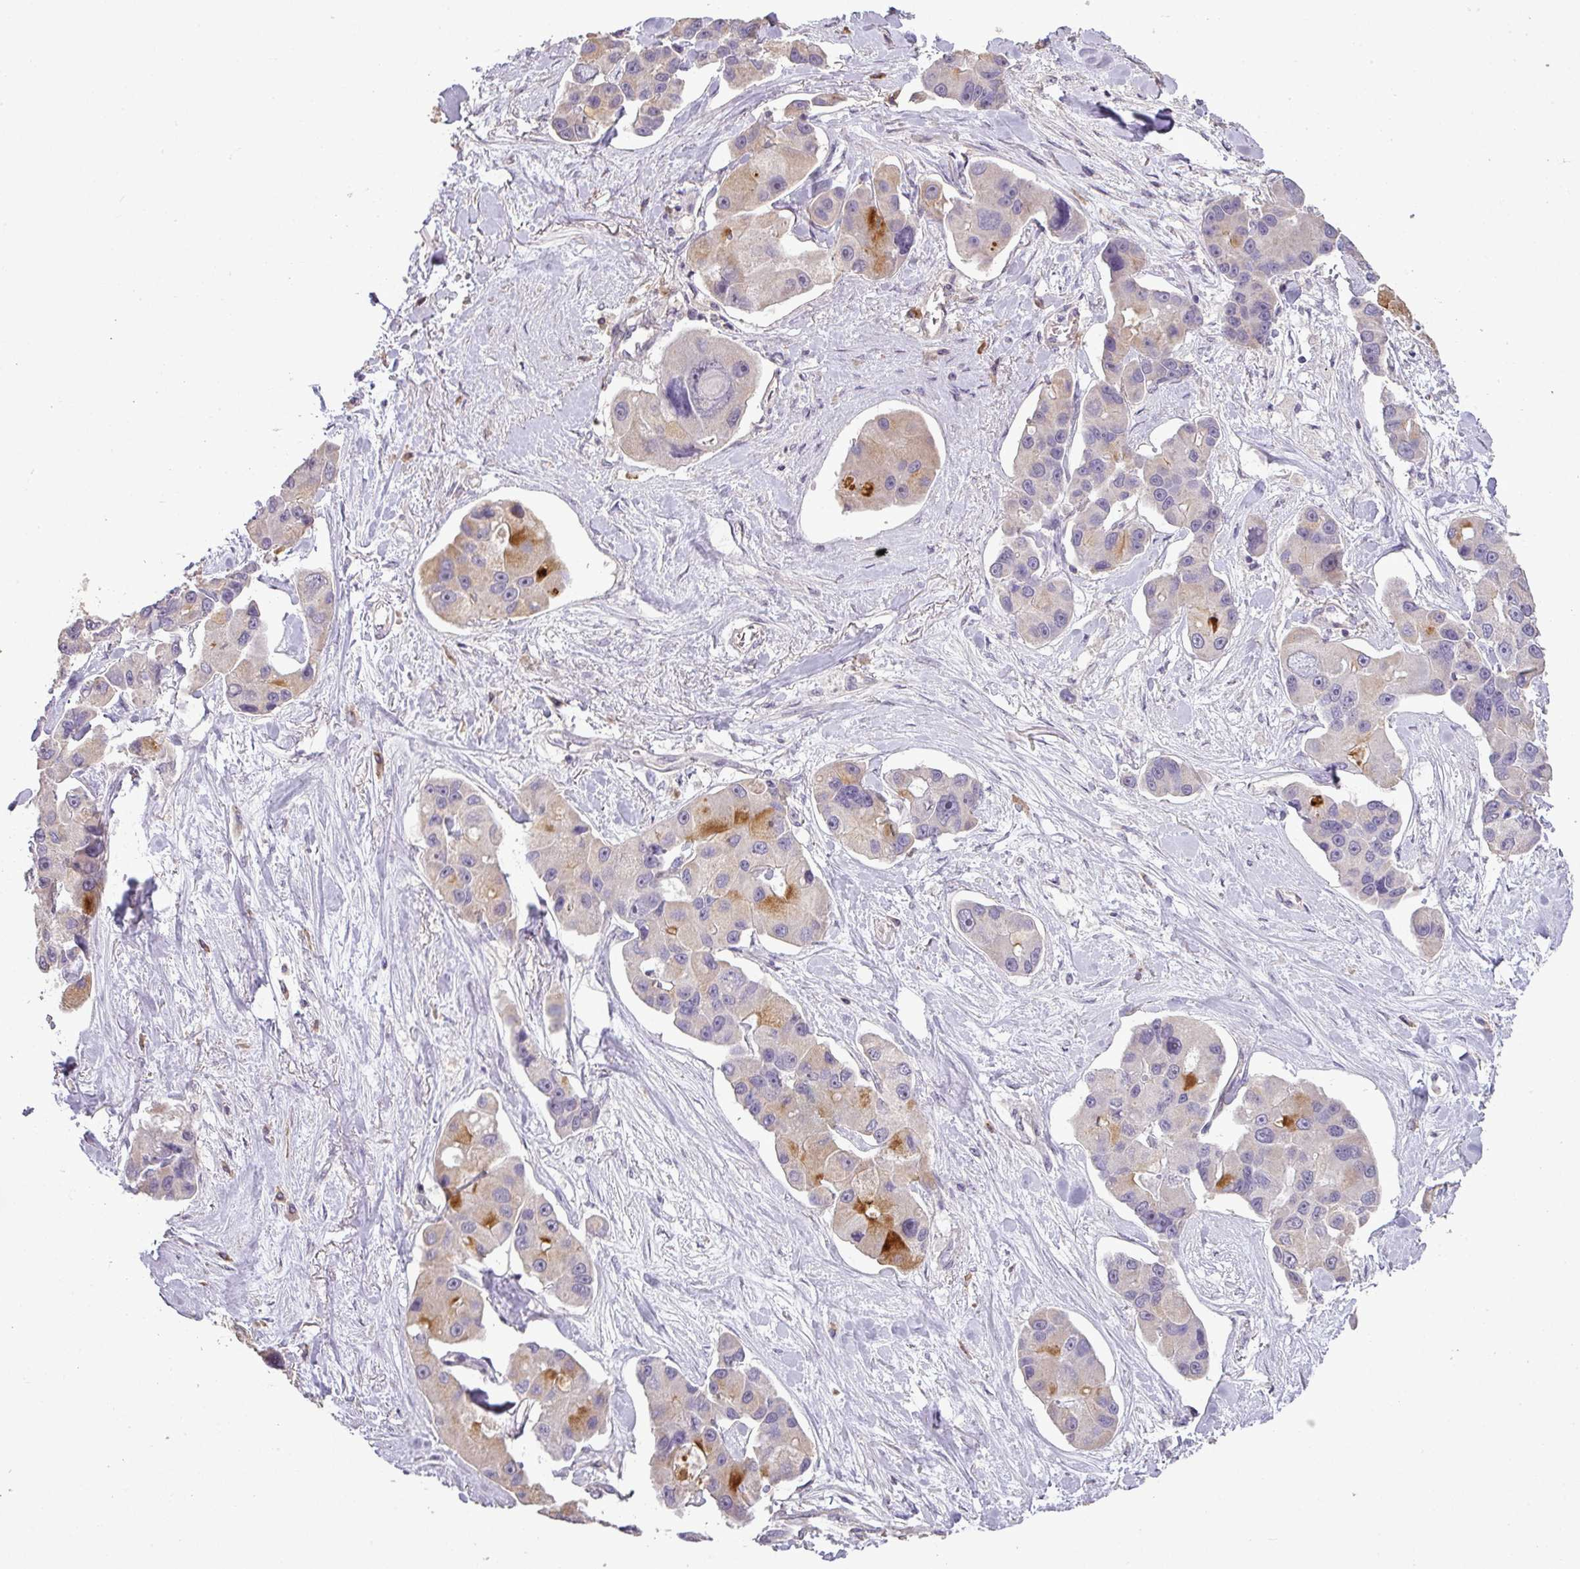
{"staining": {"intensity": "moderate", "quantity": "<25%", "location": "cytoplasmic/membranous"}, "tissue": "lung cancer", "cell_type": "Tumor cells", "image_type": "cancer", "snomed": [{"axis": "morphology", "description": "Adenocarcinoma, NOS"}, {"axis": "topography", "description": "Lung"}], "caption": "Immunohistochemical staining of human lung cancer demonstrates low levels of moderate cytoplasmic/membranous protein positivity in about <25% of tumor cells. (Stains: DAB (3,3'-diaminobenzidine) in brown, nuclei in blue, Microscopy: brightfield microscopy at high magnification).", "gene": "LY9", "patient": {"sex": "female", "age": 54}}